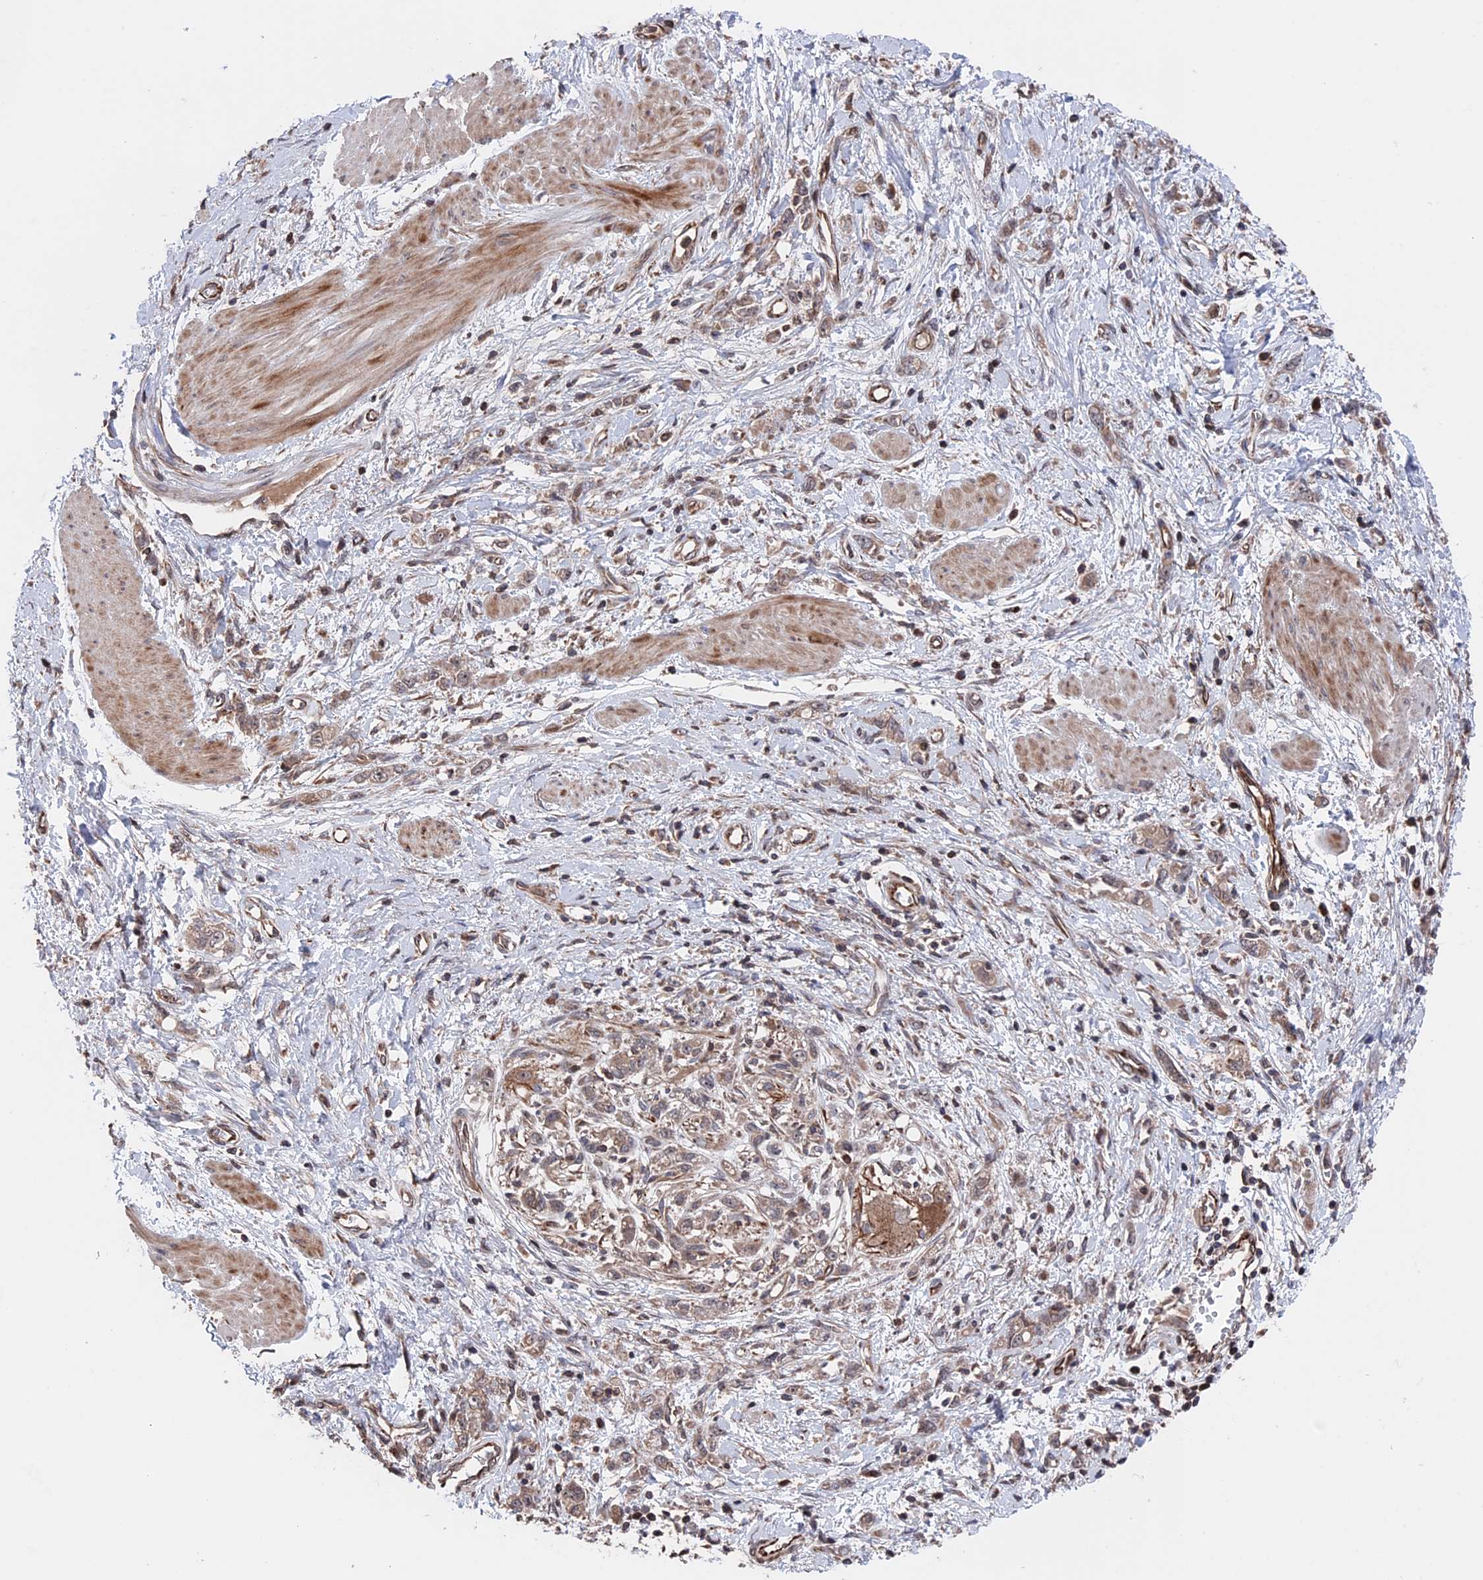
{"staining": {"intensity": "weak", "quantity": ">75%", "location": "cytoplasmic/membranous"}, "tissue": "stomach cancer", "cell_type": "Tumor cells", "image_type": "cancer", "snomed": [{"axis": "morphology", "description": "Adenocarcinoma, NOS"}, {"axis": "topography", "description": "Stomach"}], "caption": "IHC photomicrograph of neoplastic tissue: human adenocarcinoma (stomach) stained using IHC displays low levels of weak protein expression localized specifically in the cytoplasmic/membranous of tumor cells, appearing as a cytoplasmic/membranous brown color.", "gene": "PLA2G15", "patient": {"sex": "female", "age": 76}}